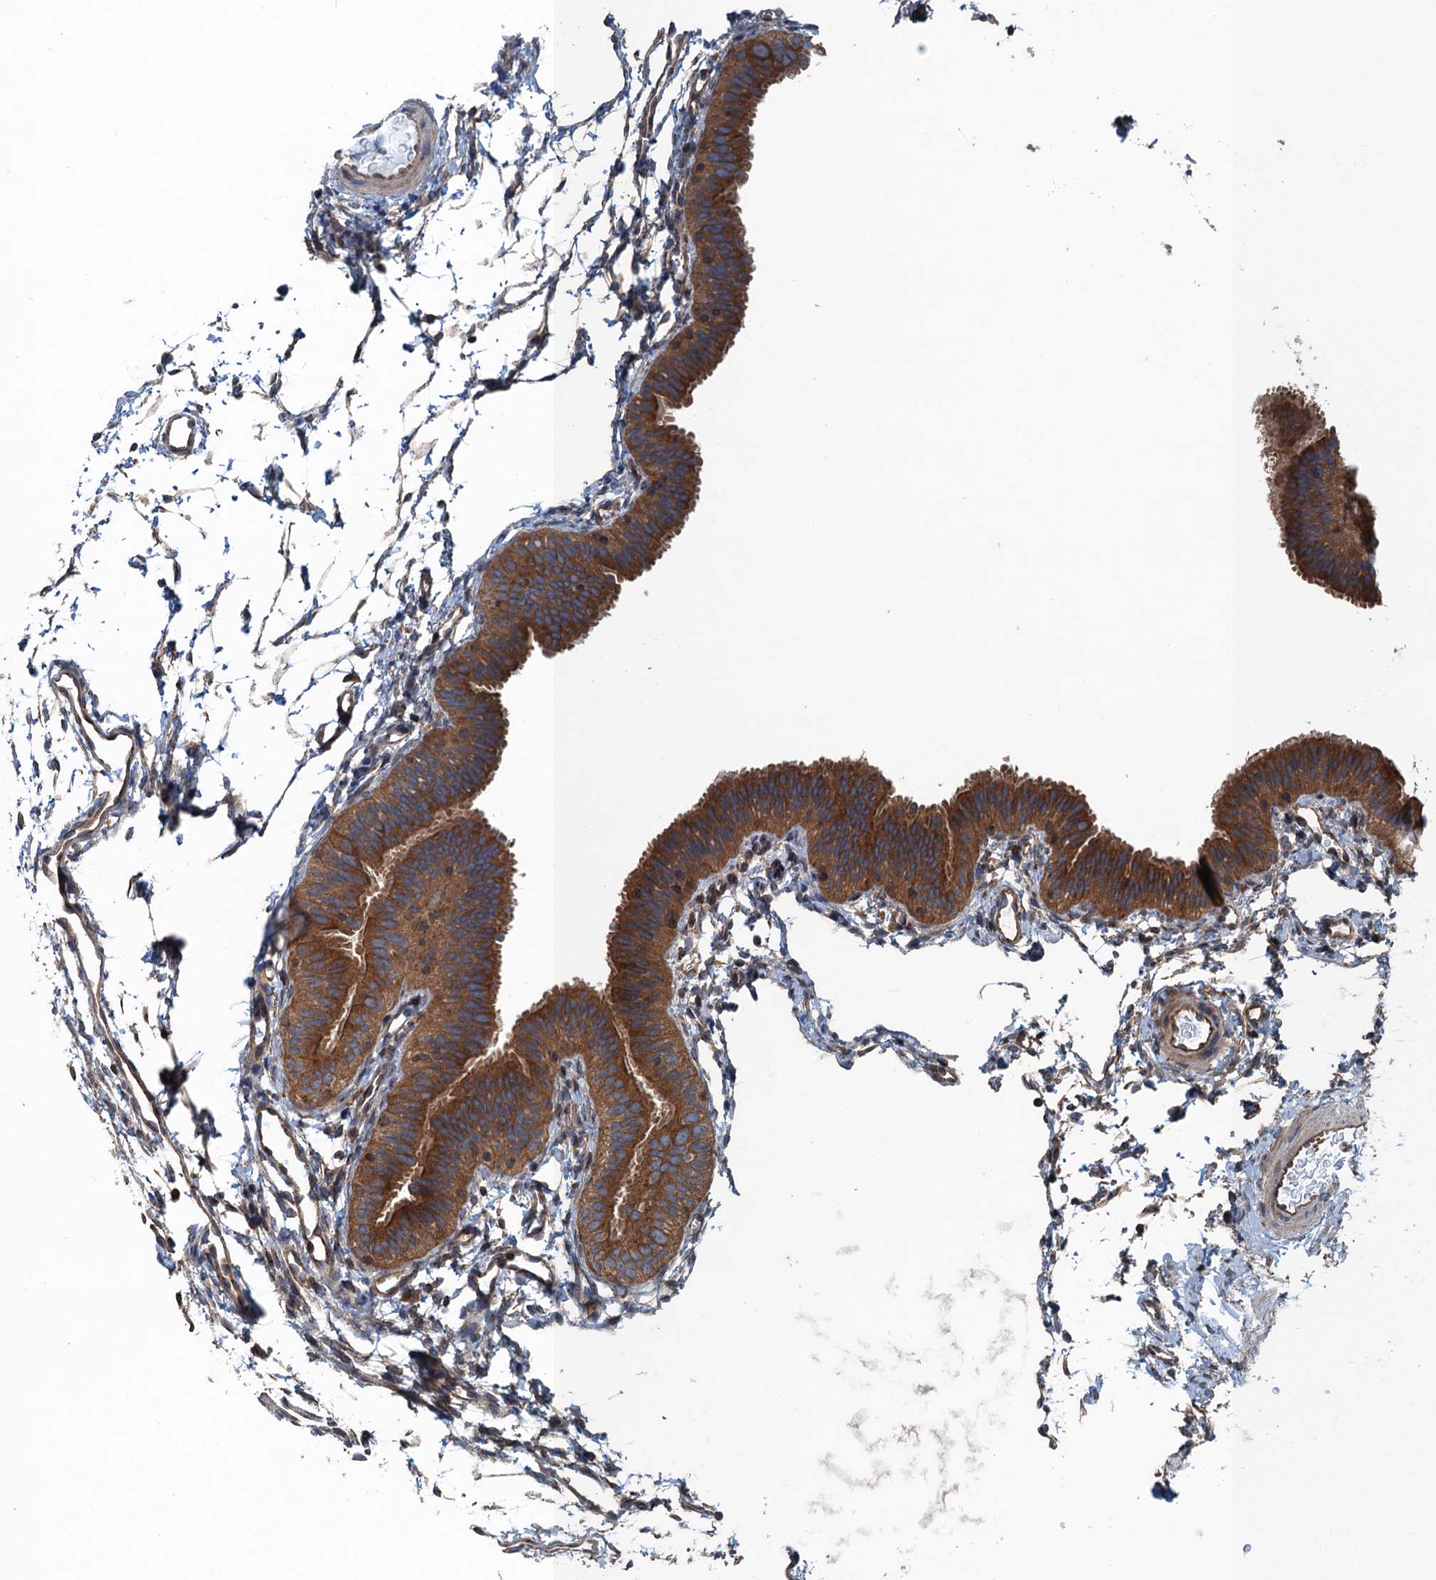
{"staining": {"intensity": "strong", "quantity": ">75%", "location": "cytoplasmic/membranous"}, "tissue": "fallopian tube", "cell_type": "Glandular cells", "image_type": "normal", "snomed": [{"axis": "morphology", "description": "Normal tissue, NOS"}, {"axis": "topography", "description": "Fallopian tube"}], "caption": "High-power microscopy captured an immunohistochemistry (IHC) histopathology image of unremarkable fallopian tube, revealing strong cytoplasmic/membranous staining in approximately >75% of glandular cells.", "gene": "TRAPPC8", "patient": {"sex": "female", "age": 35}}